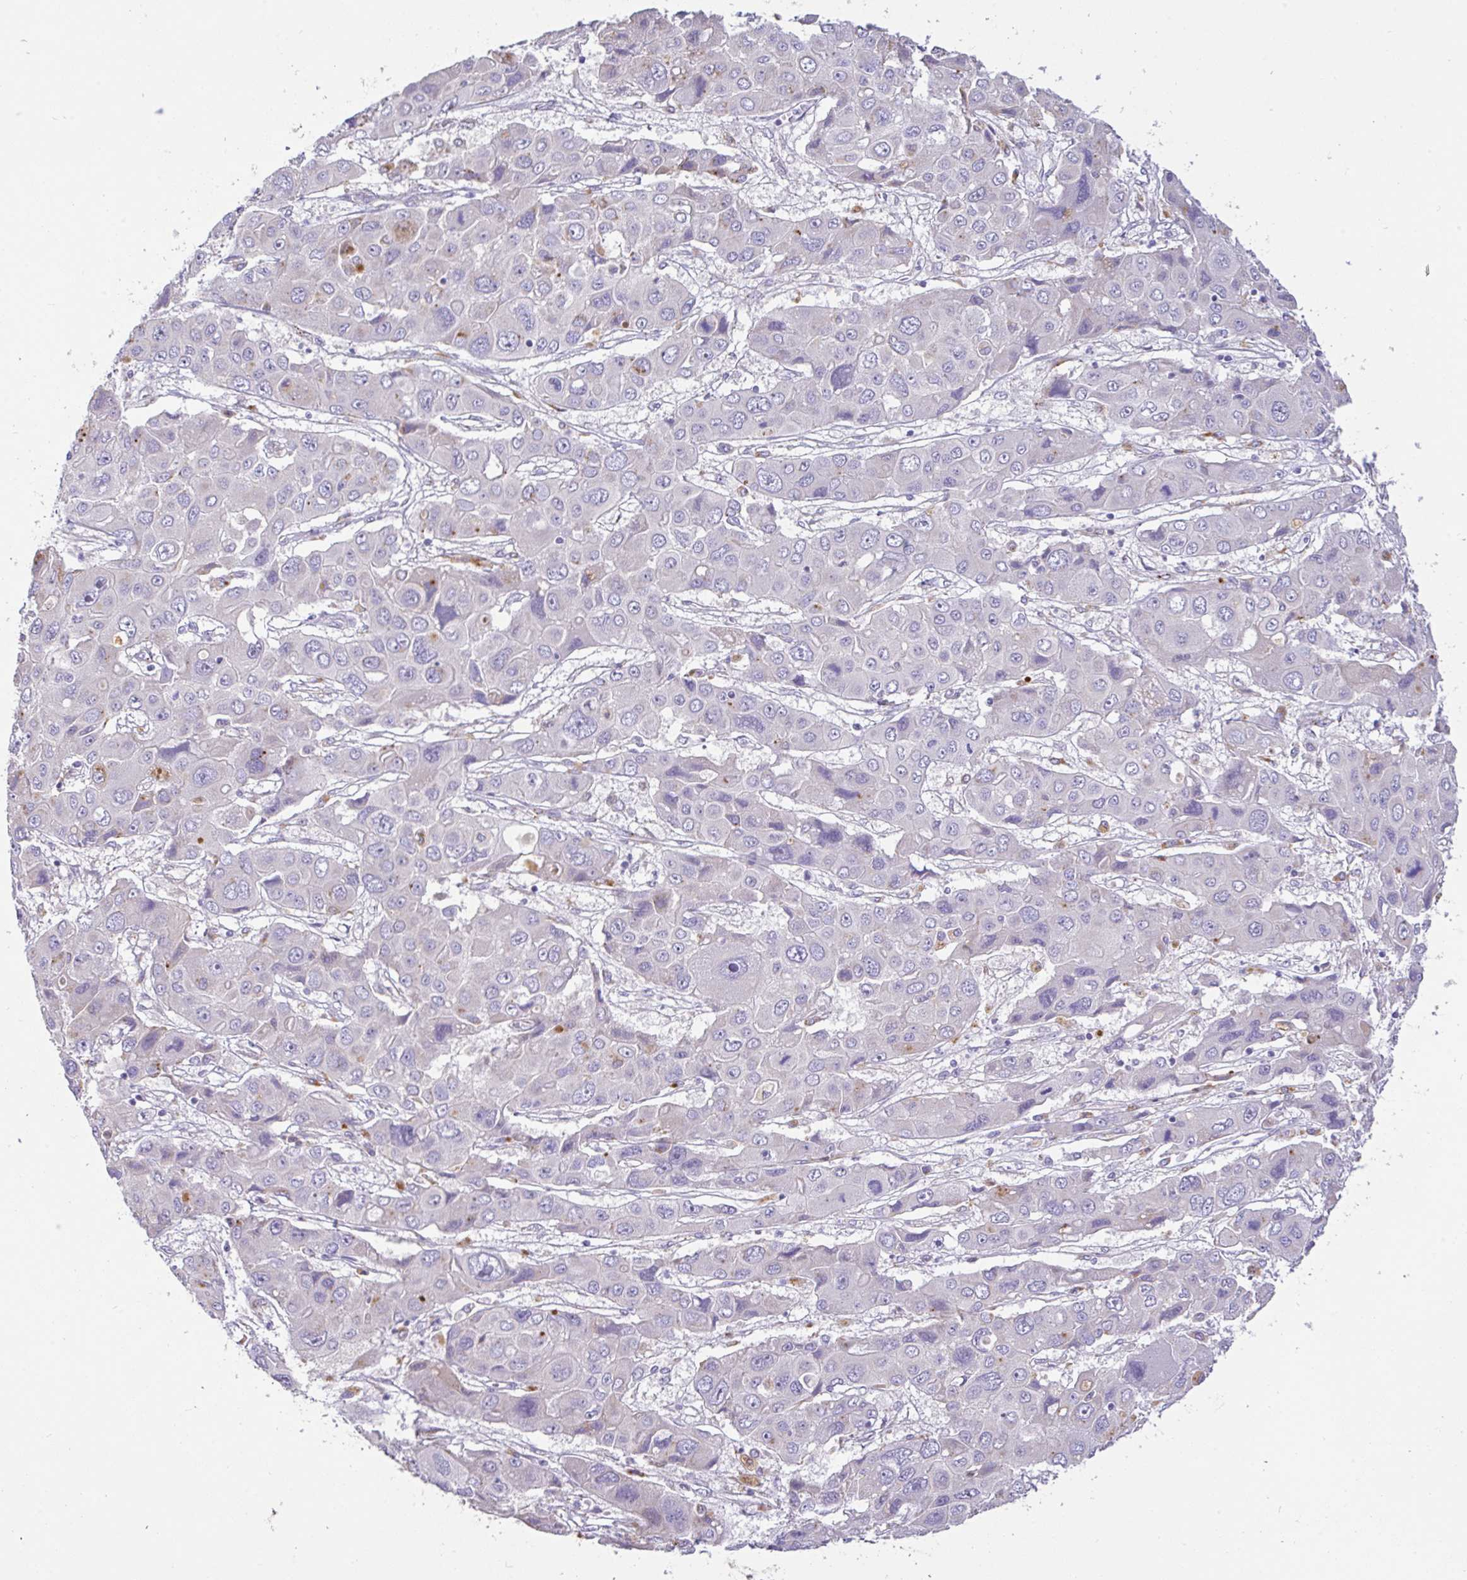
{"staining": {"intensity": "weak", "quantity": "<25%", "location": "cytoplasmic/membranous"}, "tissue": "liver cancer", "cell_type": "Tumor cells", "image_type": "cancer", "snomed": [{"axis": "morphology", "description": "Cholangiocarcinoma"}, {"axis": "topography", "description": "Liver"}], "caption": "The IHC micrograph has no significant staining in tumor cells of liver cancer (cholangiocarcinoma) tissue.", "gene": "EPN3", "patient": {"sex": "male", "age": 67}}